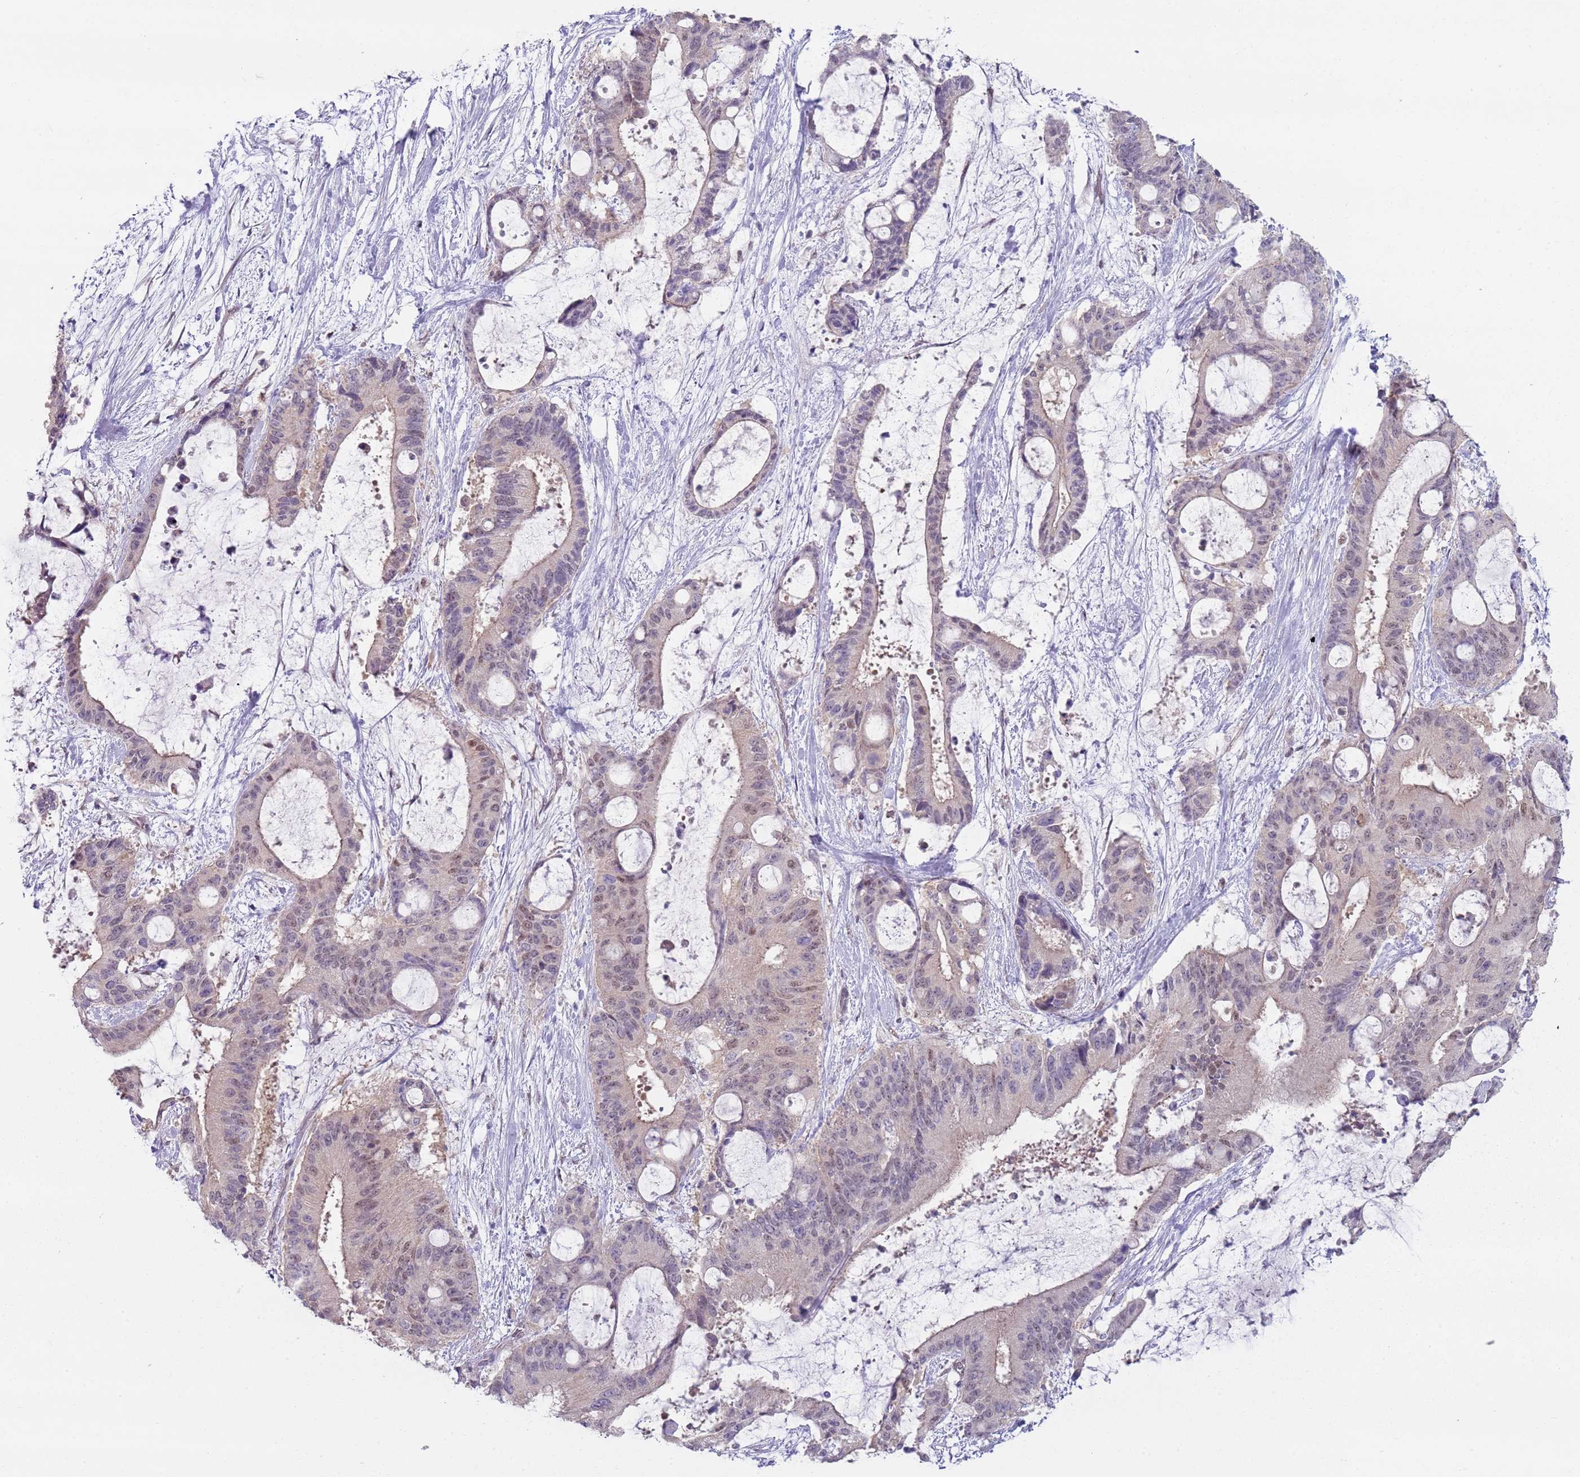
{"staining": {"intensity": "negative", "quantity": "none", "location": "none"}, "tissue": "liver cancer", "cell_type": "Tumor cells", "image_type": "cancer", "snomed": [{"axis": "morphology", "description": "Normal tissue, NOS"}, {"axis": "morphology", "description": "Cholangiocarcinoma"}, {"axis": "topography", "description": "Liver"}, {"axis": "topography", "description": "Peripheral nerve tissue"}], "caption": "This is an immunohistochemistry histopathology image of human cholangiocarcinoma (liver). There is no expression in tumor cells.", "gene": "SMARCAL1", "patient": {"sex": "female", "age": 73}}